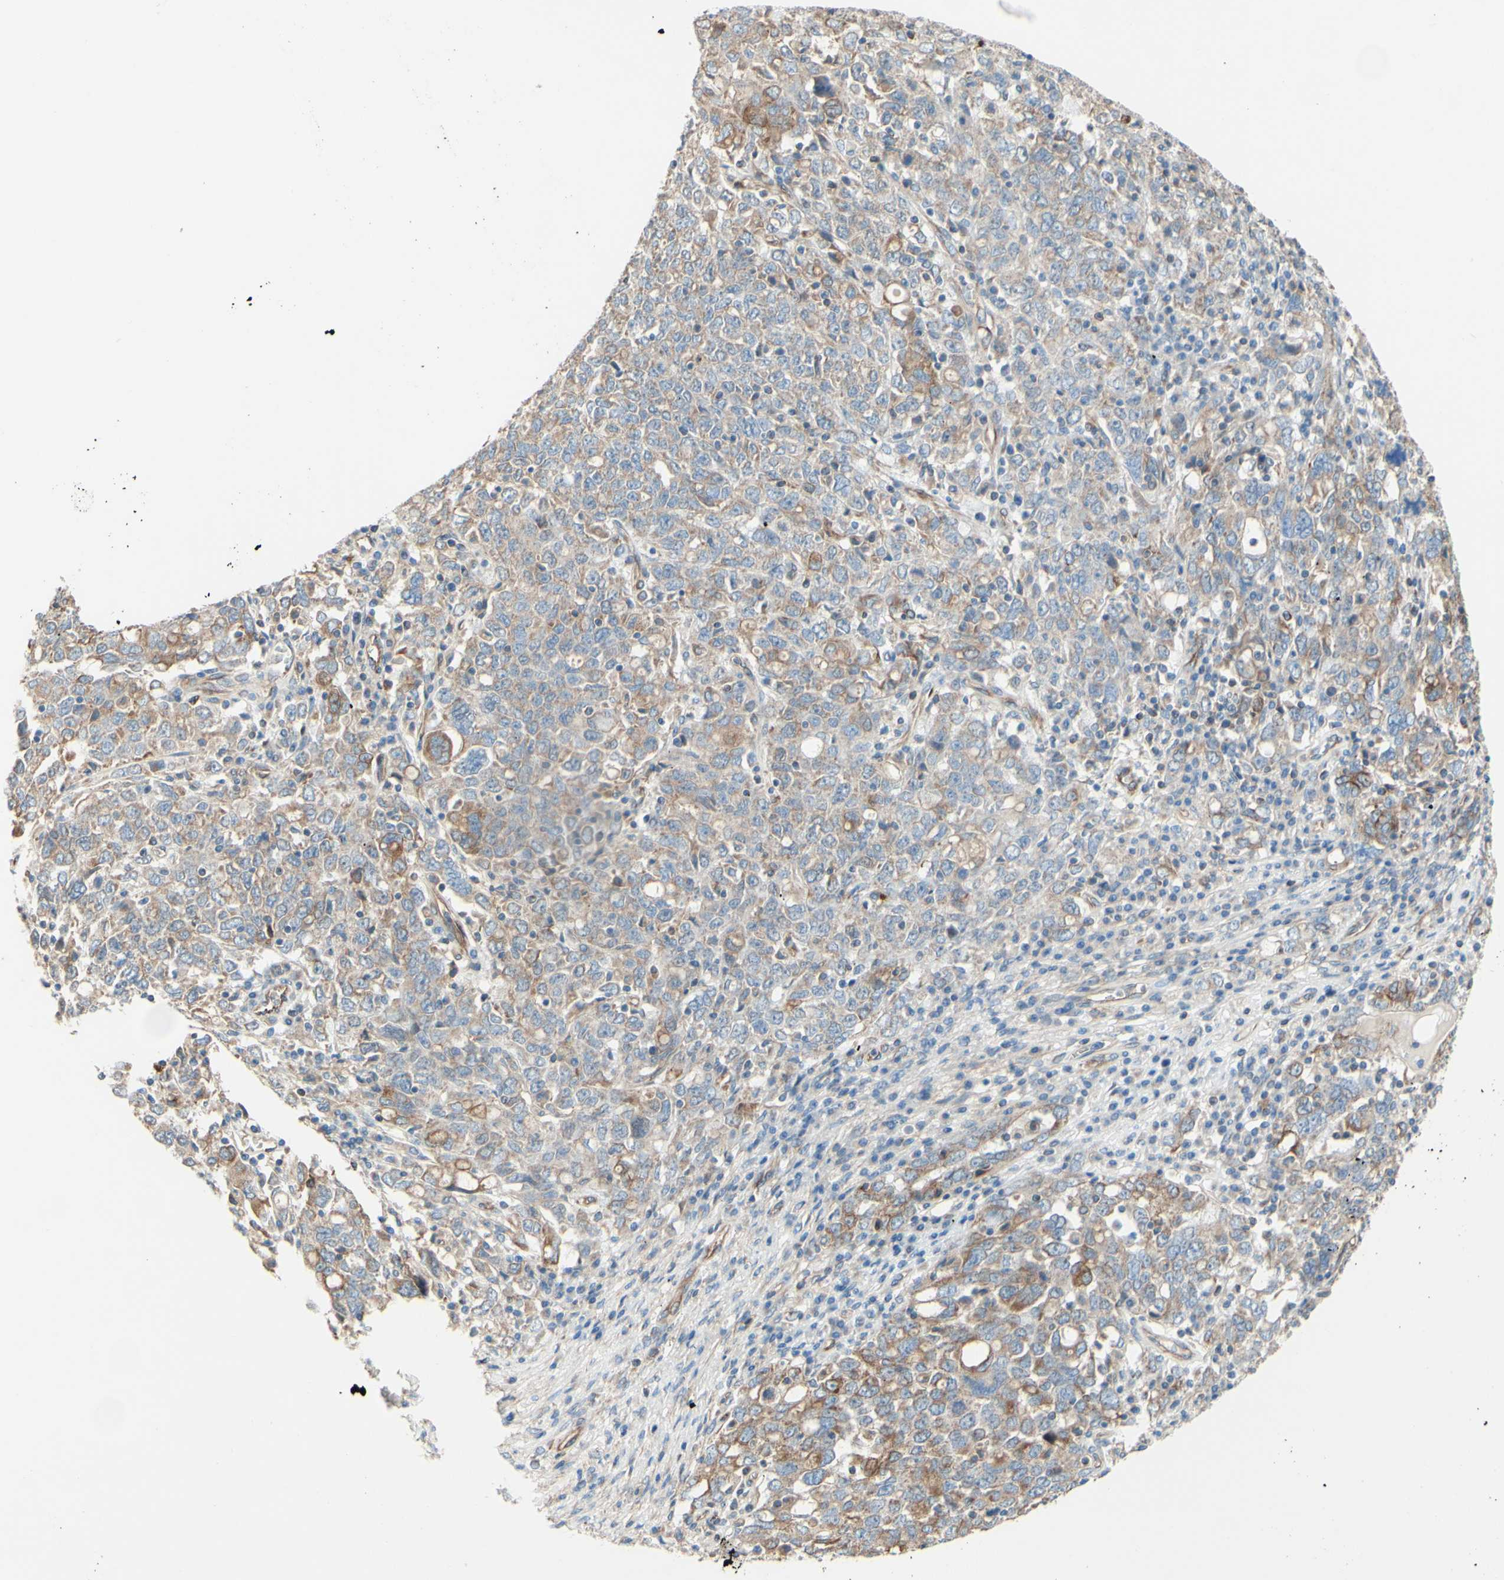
{"staining": {"intensity": "weak", "quantity": ">75%", "location": "cytoplasmic/membranous"}, "tissue": "ovarian cancer", "cell_type": "Tumor cells", "image_type": "cancer", "snomed": [{"axis": "morphology", "description": "Carcinoma, endometroid"}, {"axis": "topography", "description": "Ovary"}], "caption": "An image of human ovarian cancer (endometroid carcinoma) stained for a protein shows weak cytoplasmic/membranous brown staining in tumor cells.", "gene": "ENDOD1", "patient": {"sex": "female", "age": 62}}